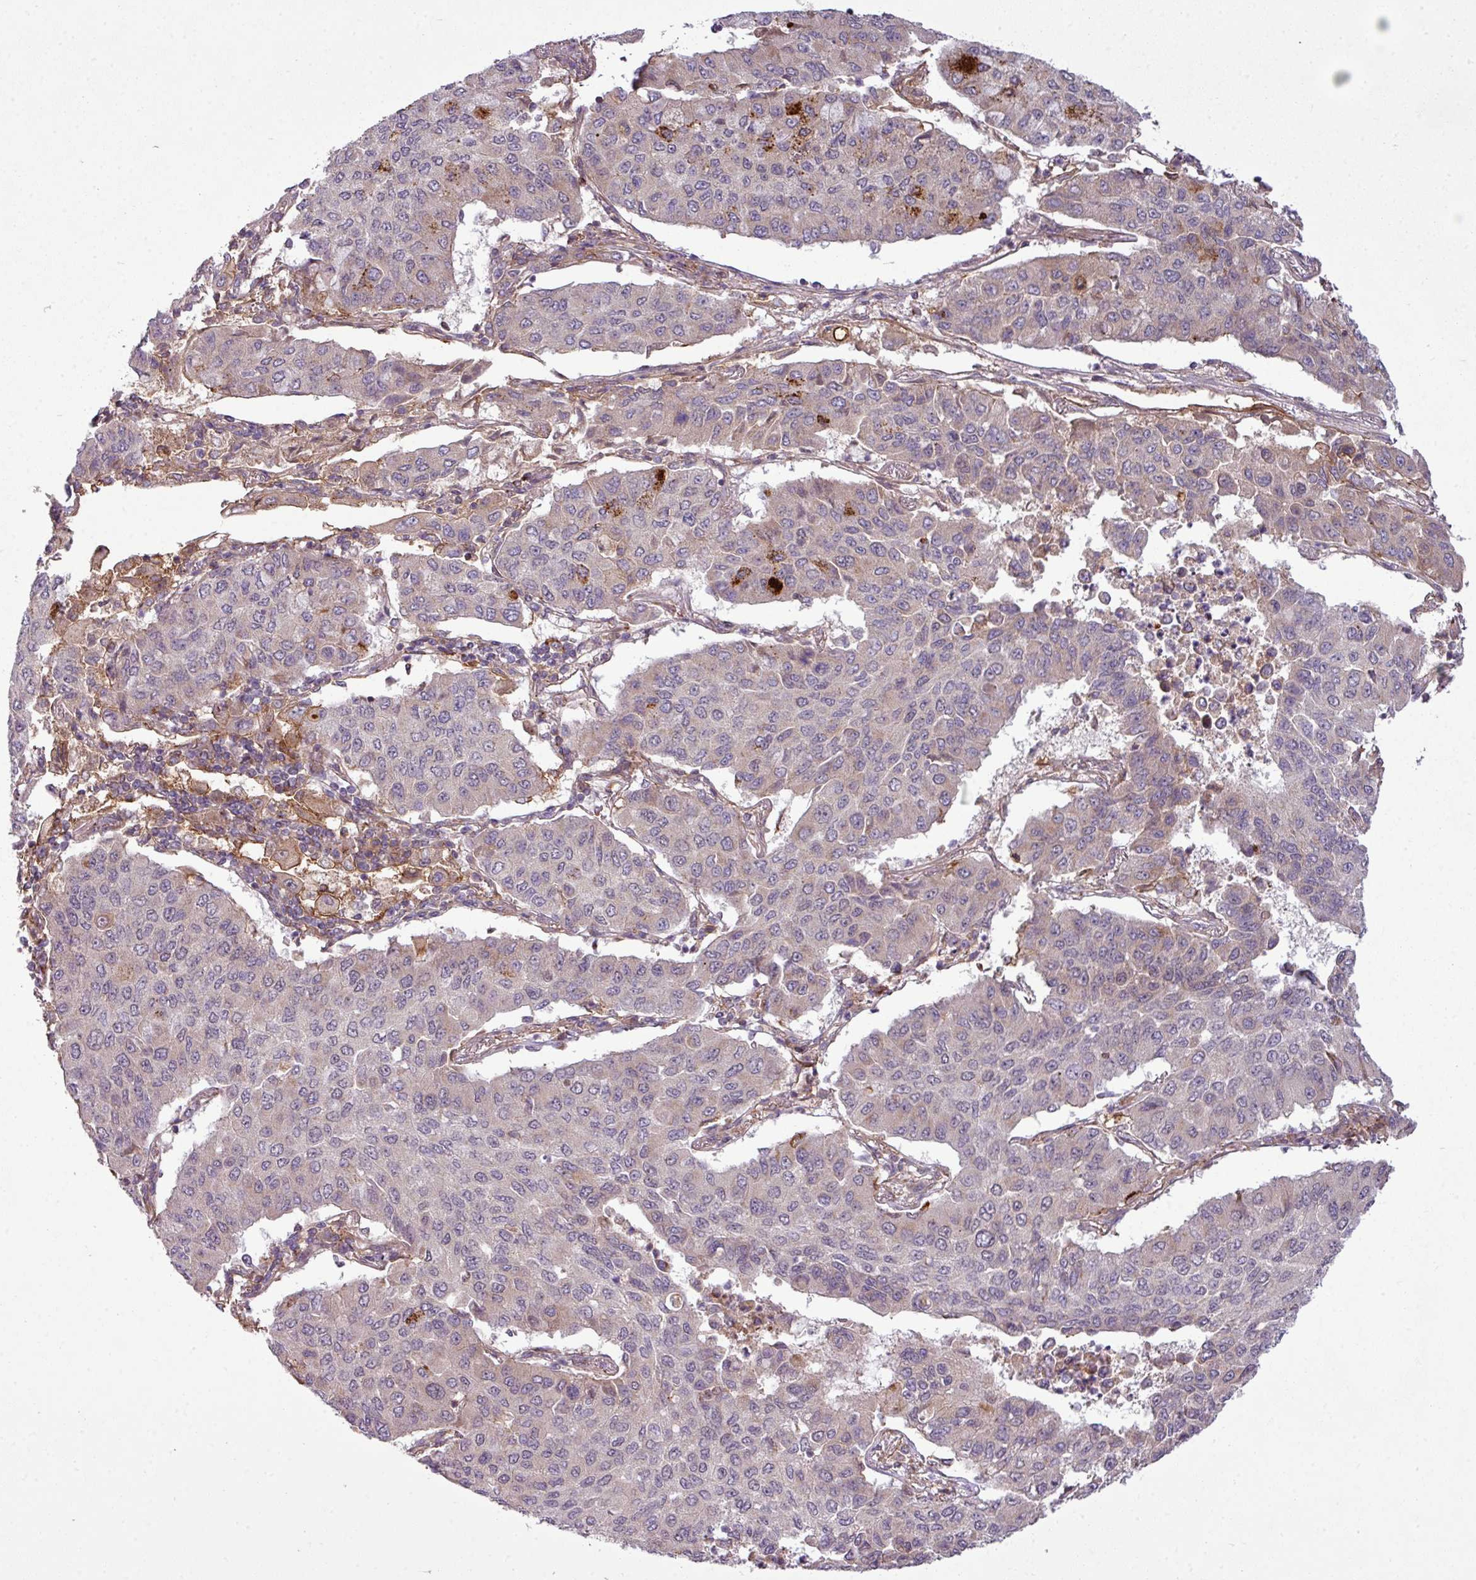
{"staining": {"intensity": "weak", "quantity": "<25%", "location": "cytoplasmic/membranous"}, "tissue": "lung cancer", "cell_type": "Tumor cells", "image_type": "cancer", "snomed": [{"axis": "morphology", "description": "Squamous cell carcinoma, NOS"}, {"axis": "topography", "description": "Lung"}], "caption": "A high-resolution micrograph shows IHC staining of lung cancer, which demonstrates no significant expression in tumor cells. (IHC, brightfield microscopy, high magnification).", "gene": "ZC2HC1C", "patient": {"sex": "male", "age": 74}}